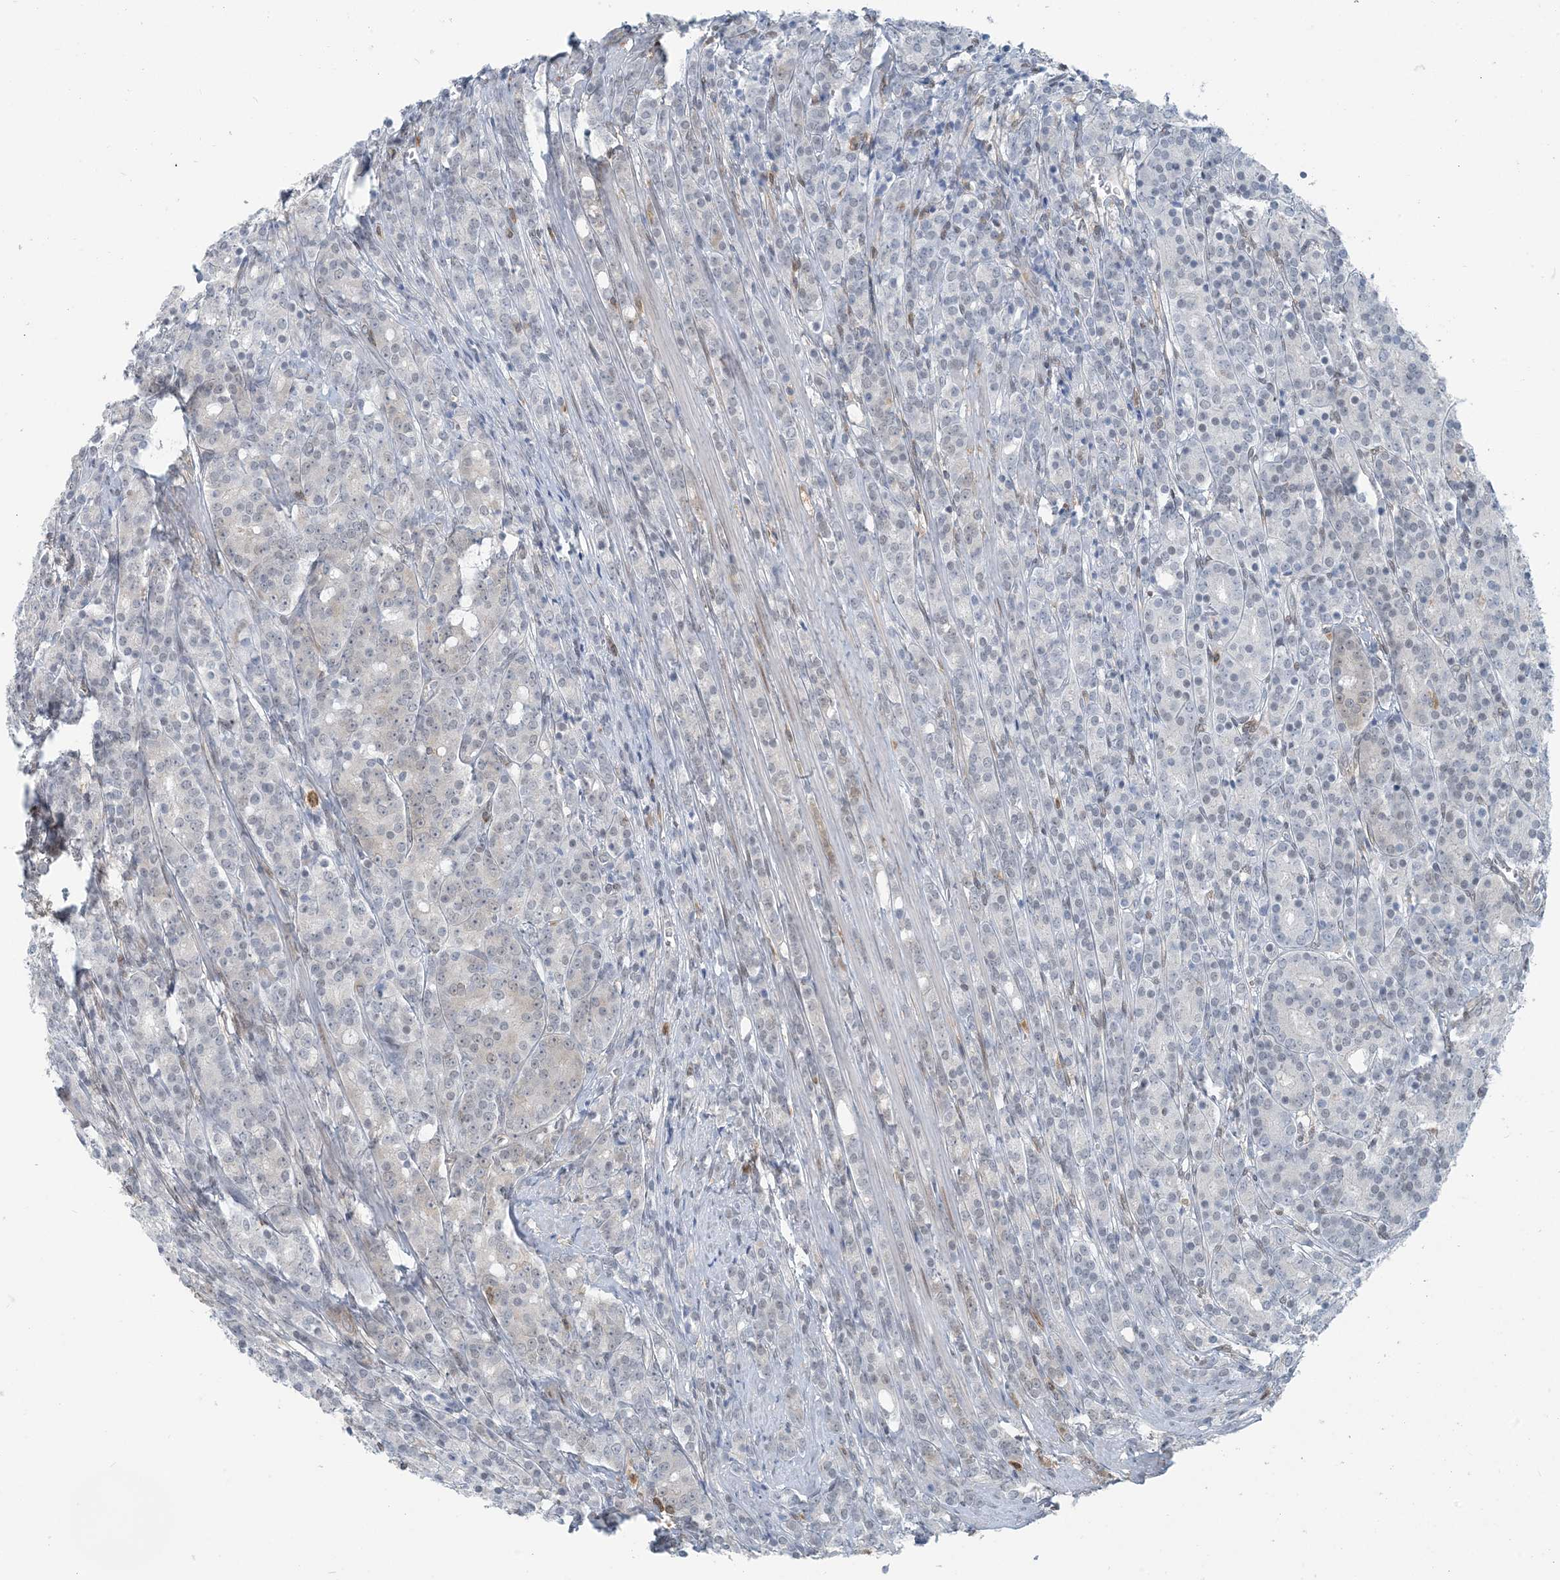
{"staining": {"intensity": "negative", "quantity": "none", "location": "none"}, "tissue": "prostate cancer", "cell_type": "Tumor cells", "image_type": "cancer", "snomed": [{"axis": "morphology", "description": "Adenocarcinoma, High grade"}, {"axis": "topography", "description": "Prostate"}], "caption": "Micrograph shows no significant protein expression in tumor cells of prostate cancer.", "gene": "ZC3H12A", "patient": {"sex": "male", "age": 62}}